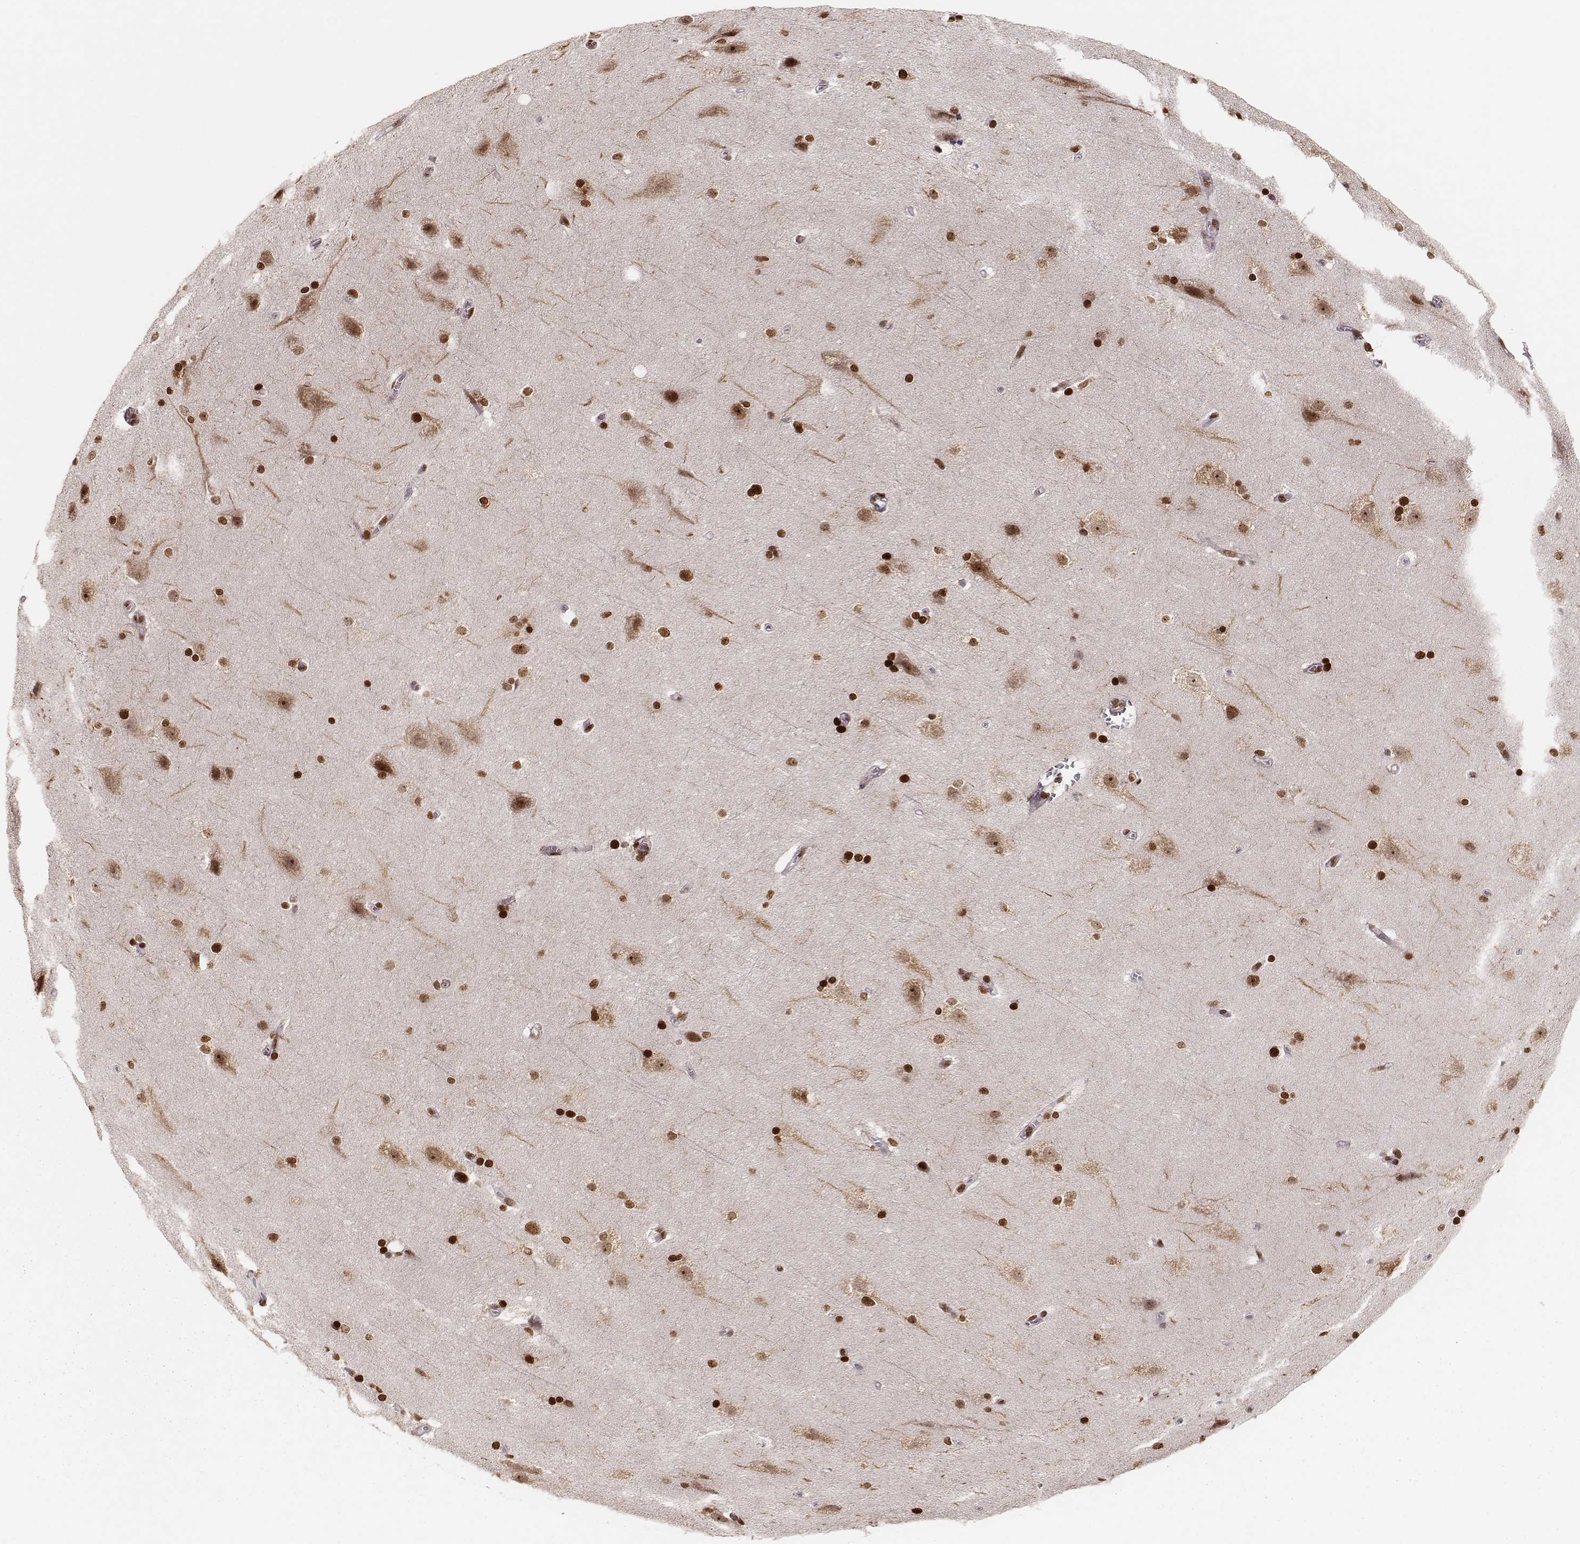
{"staining": {"intensity": "strong", "quantity": ">75%", "location": "nuclear"}, "tissue": "hippocampus", "cell_type": "Glial cells", "image_type": "normal", "snomed": [{"axis": "morphology", "description": "Normal tissue, NOS"}, {"axis": "topography", "description": "Cerebral cortex"}, {"axis": "topography", "description": "Hippocampus"}], "caption": "Immunohistochemistry (IHC) photomicrograph of normal hippocampus: human hippocampus stained using IHC reveals high levels of strong protein expression localized specifically in the nuclear of glial cells, appearing as a nuclear brown color.", "gene": "PARP1", "patient": {"sex": "female", "age": 19}}